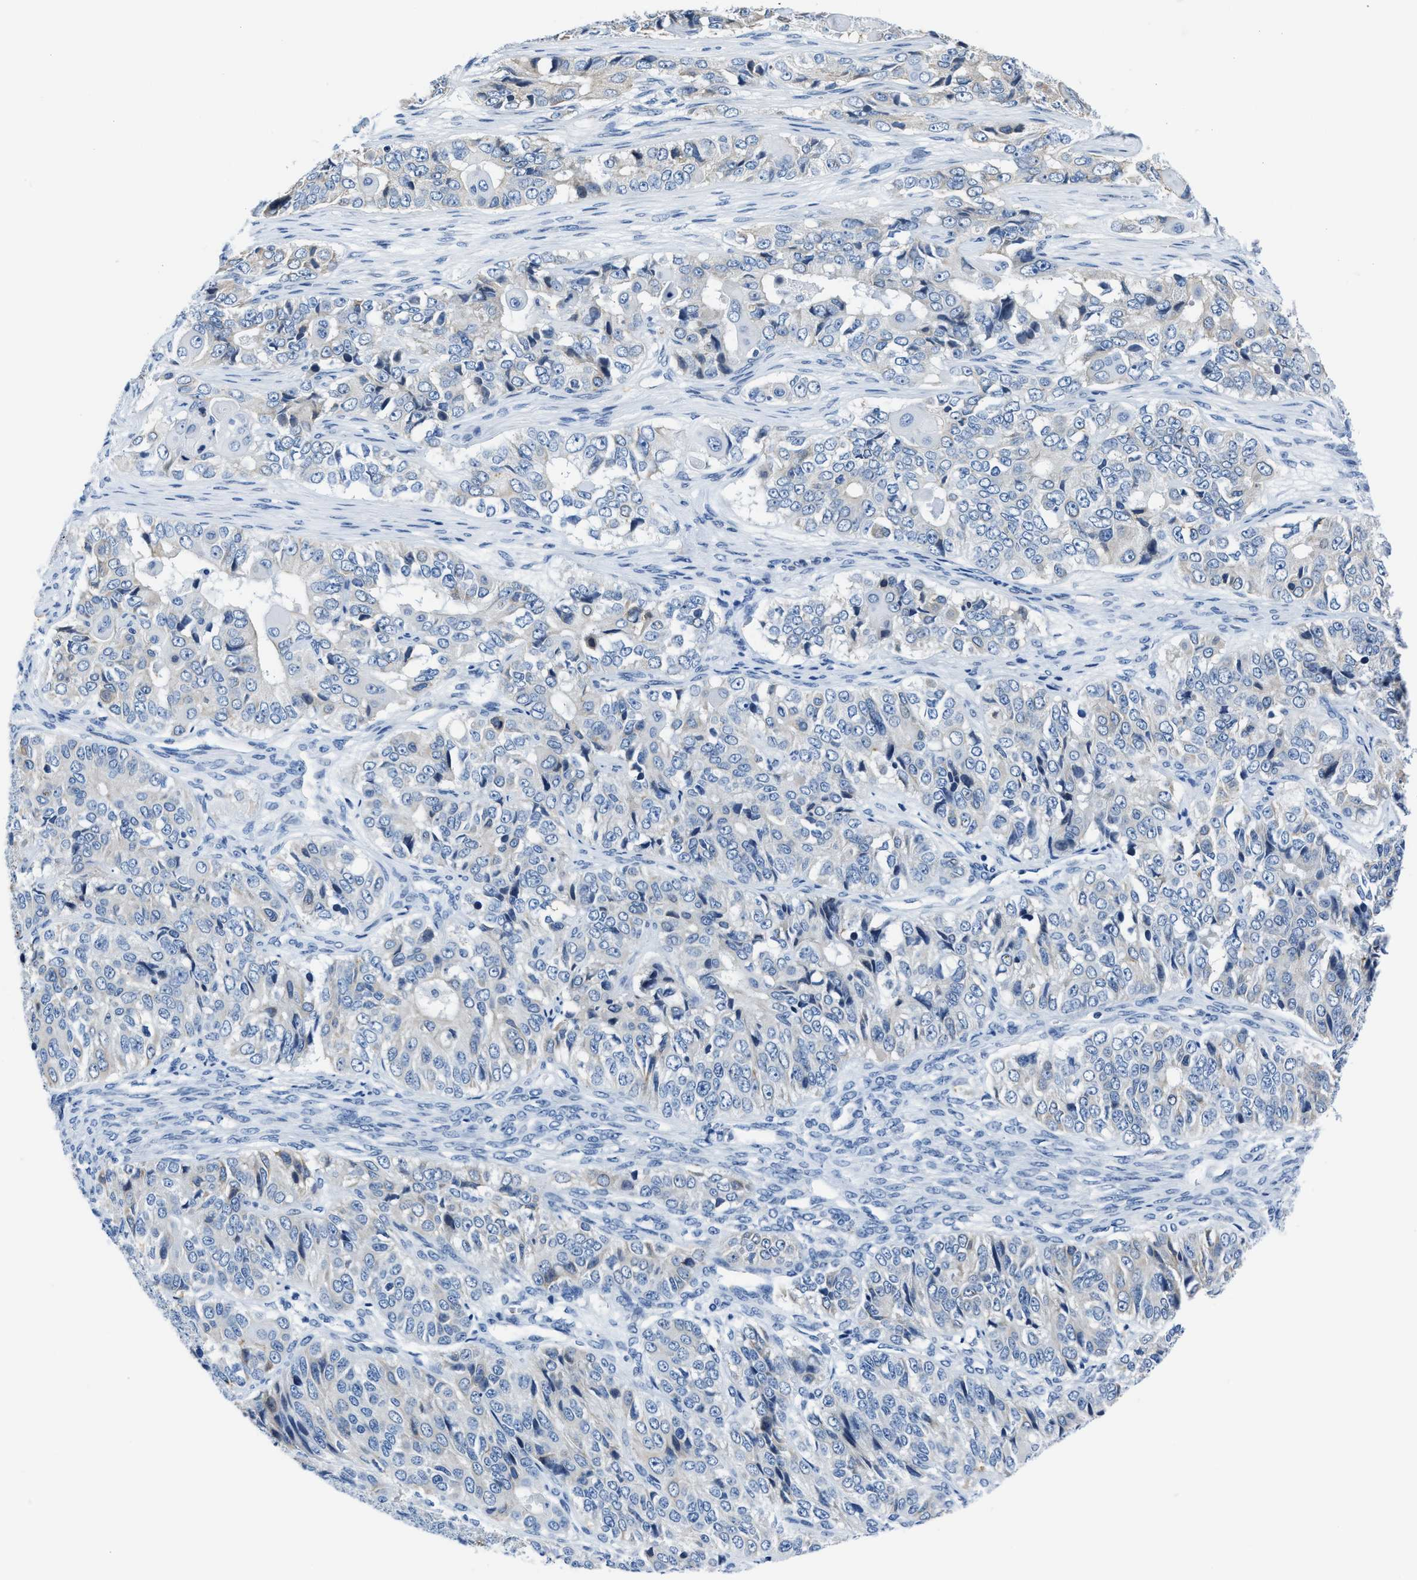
{"staining": {"intensity": "negative", "quantity": "none", "location": "none"}, "tissue": "ovarian cancer", "cell_type": "Tumor cells", "image_type": "cancer", "snomed": [{"axis": "morphology", "description": "Carcinoma, endometroid"}, {"axis": "topography", "description": "Ovary"}], "caption": "High magnification brightfield microscopy of endometroid carcinoma (ovarian) stained with DAB (brown) and counterstained with hematoxylin (blue): tumor cells show no significant staining.", "gene": "ASZ1", "patient": {"sex": "female", "age": 51}}